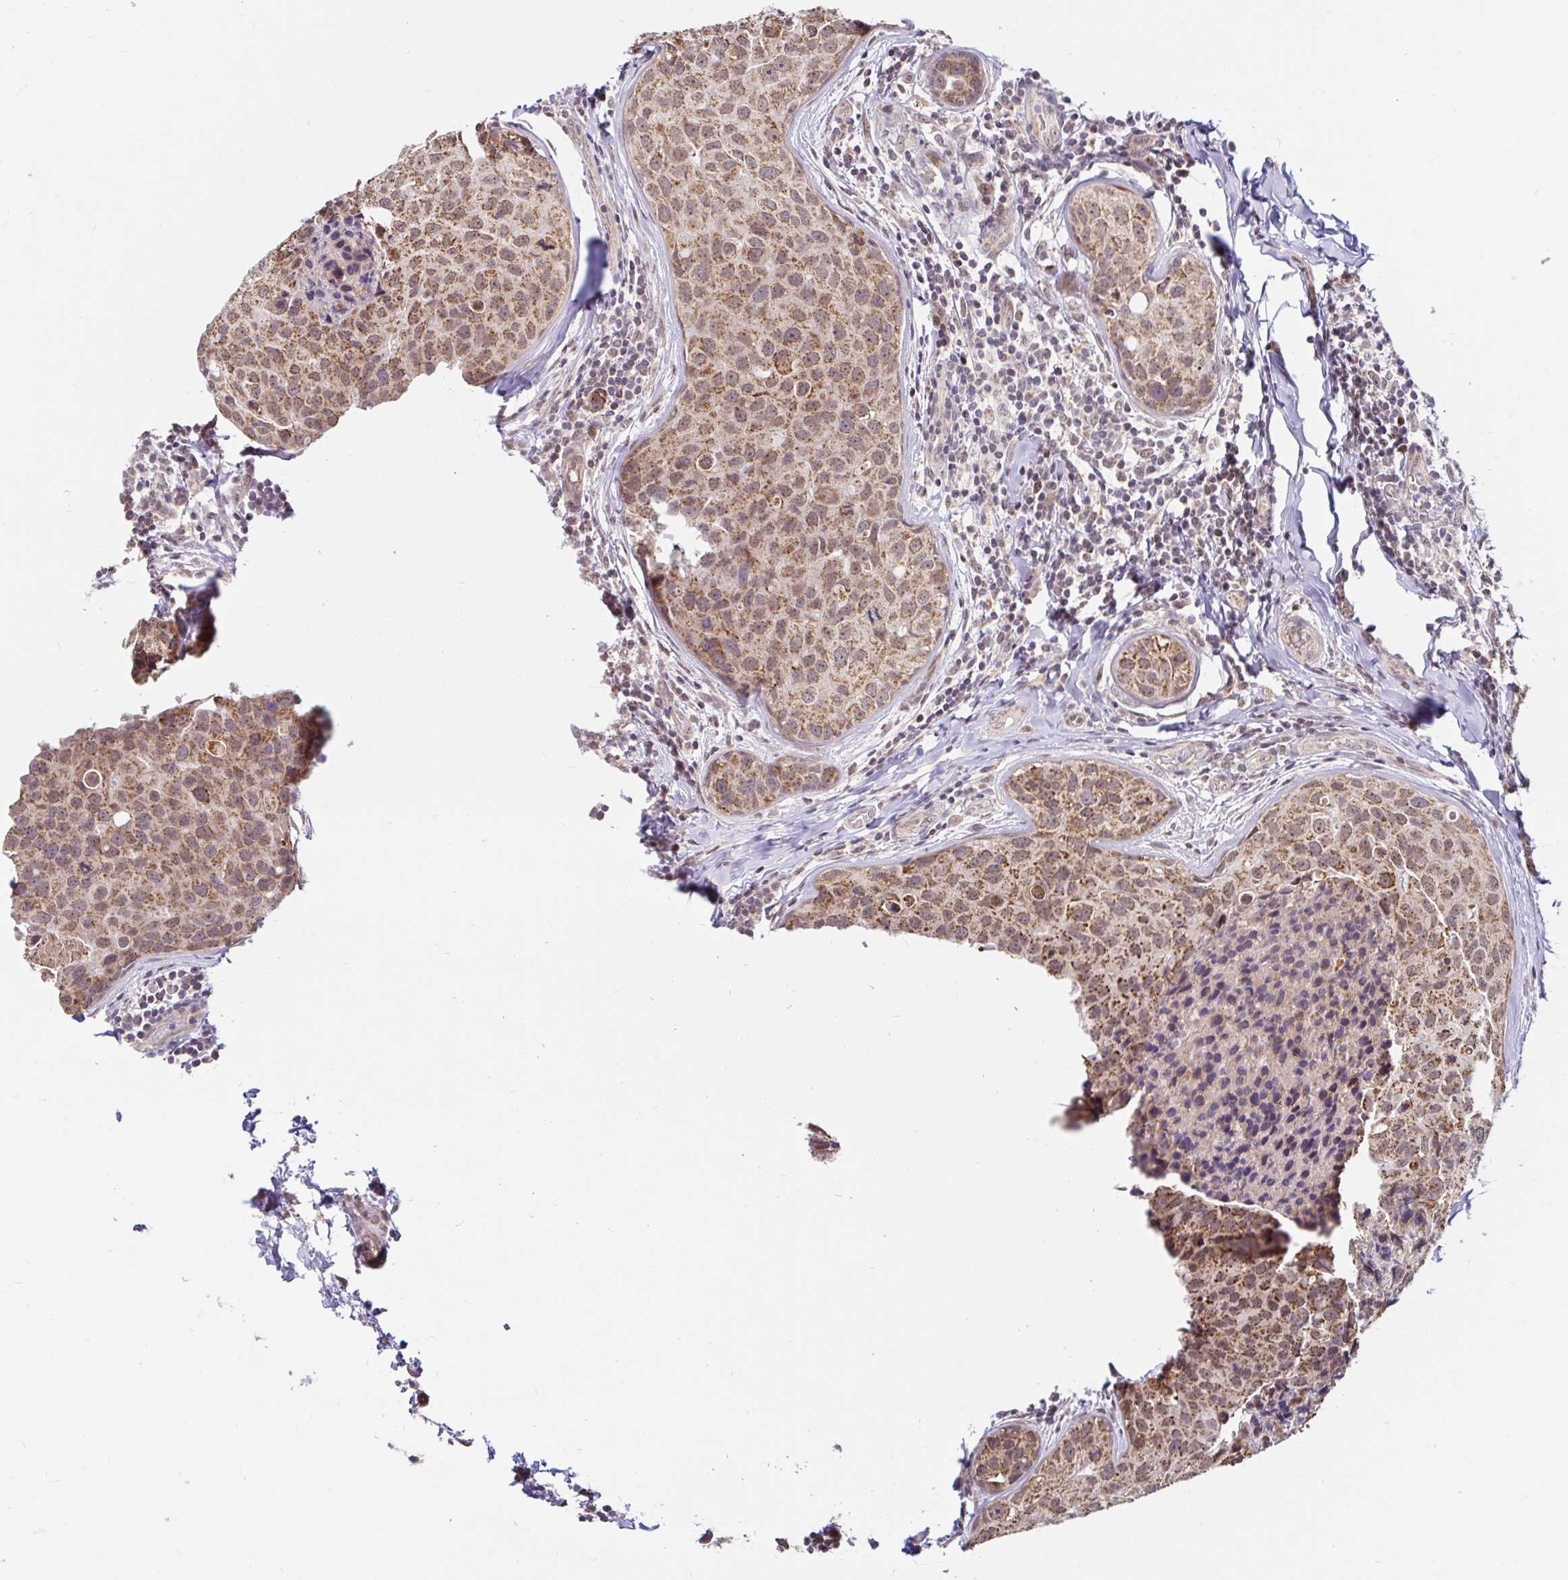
{"staining": {"intensity": "moderate", "quantity": ">75%", "location": "cytoplasmic/membranous,nuclear"}, "tissue": "breast cancer", "cell_type": "Tumor cells", "image_type": "cancer", "snomed": [{"axis": "morphology", "description": "Duct carcinoma"}, {"axis": "topography", "description": "Breast"}], "caption": "Protein positivity by immunohistochemistry (IHC) displays moderate cytoplasmic/membranous and nuclear expression in approximately >75% of tumor cells in invasive ductal carcinoma (breast). (DAB IHC with brightfield microscopy, high magnification).", "gene": "TIMM50", "patient": {"sex": "female", "age": 24}}